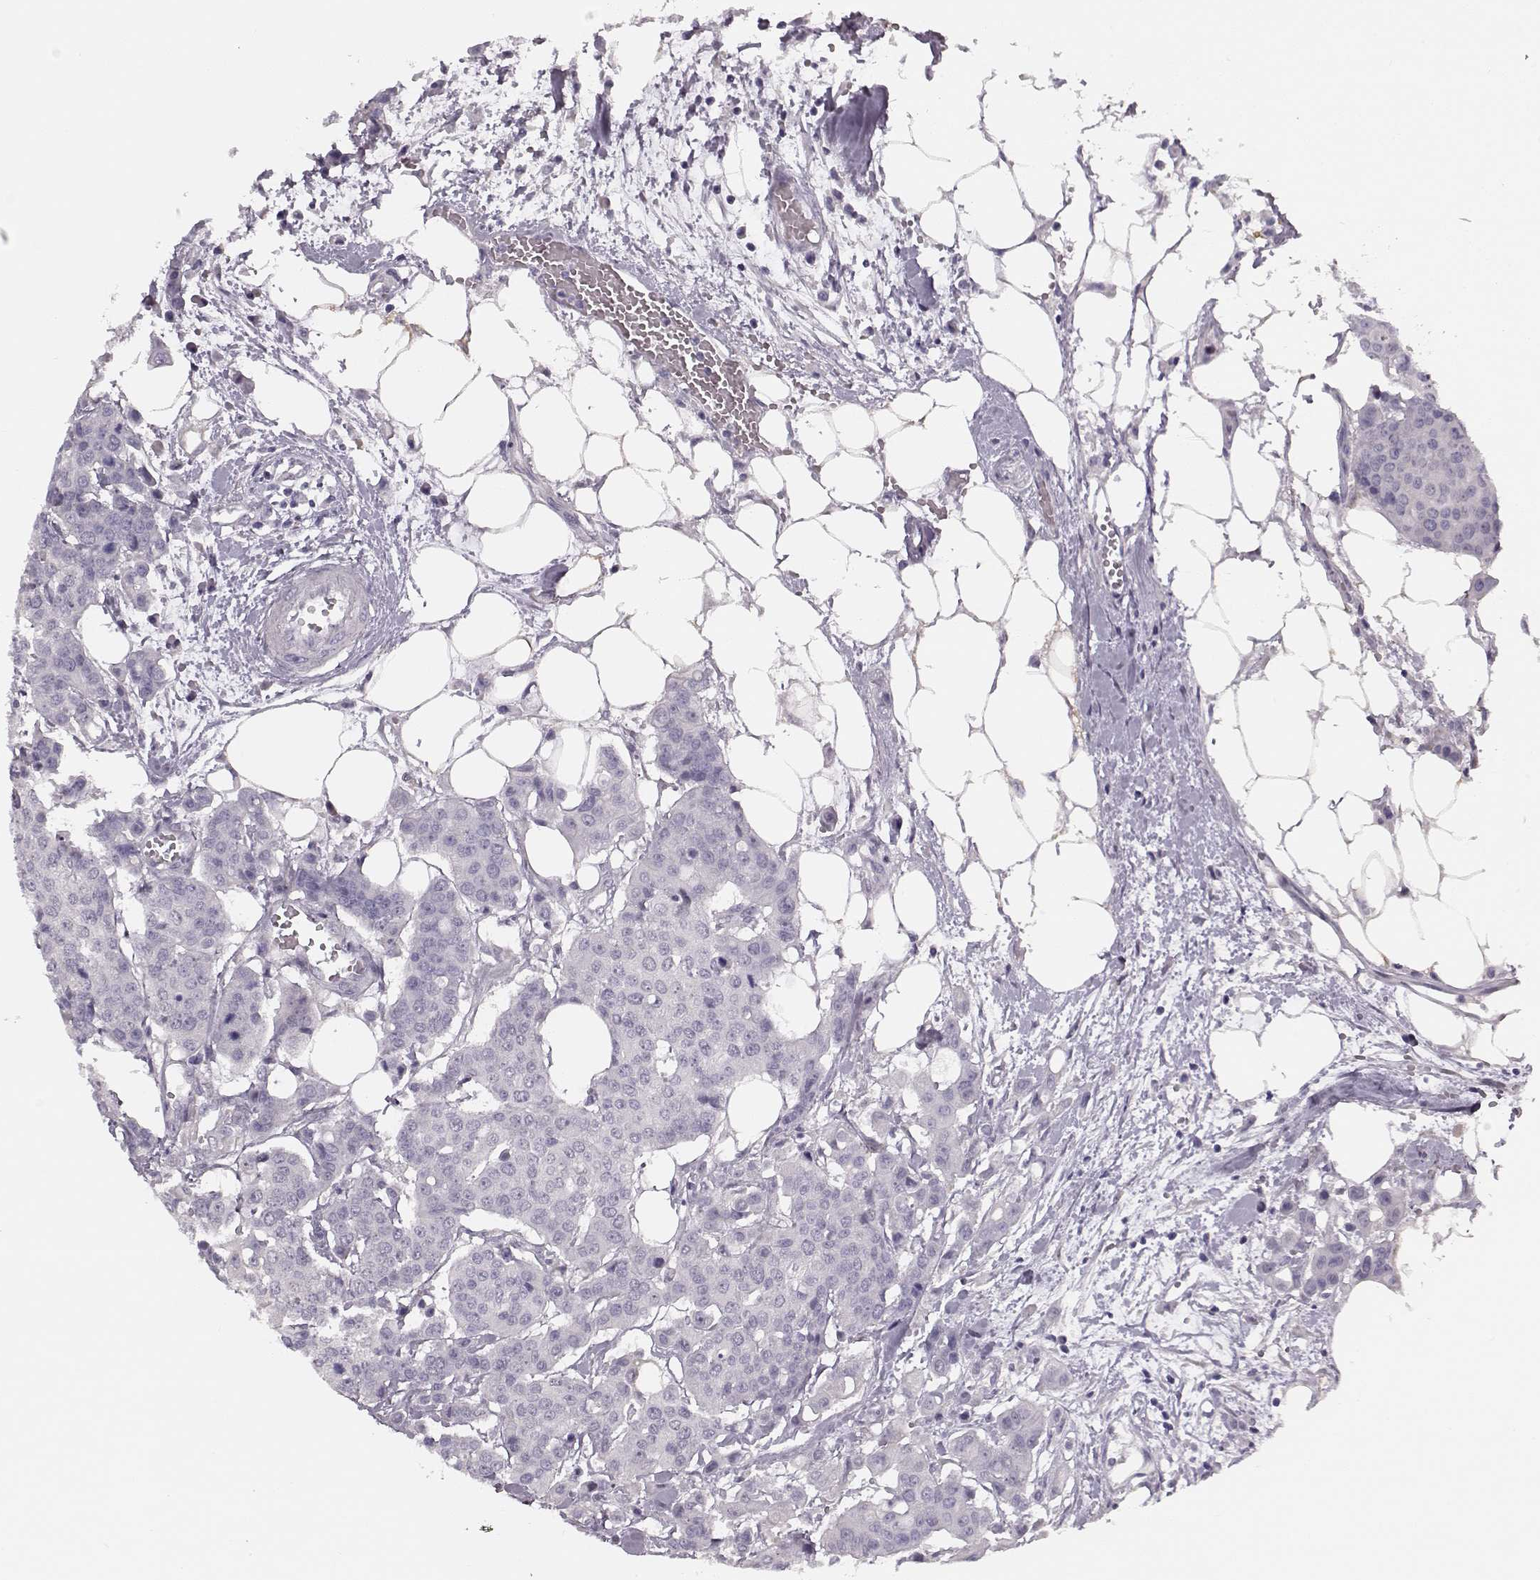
{"staining": {"intensity": "negative", "quantity": "none", "location": "none"}, "tissue": "carcinoid", "cell_type": "Tumor cells", "image_type": "cancer", "snomed": [{"axis": "morphology", "description": "Carcinoid, malignant, NOS"}, {"axis": "topography", "description": "Colon"}], "caption": "An immunohistochemistry (IHC) photomicrograph of carcinoid is shown. There is no staining in tumor cells of carcinoid.", "gene": "MAP6D1", "patient": {"sex": "male", "age": 81}}